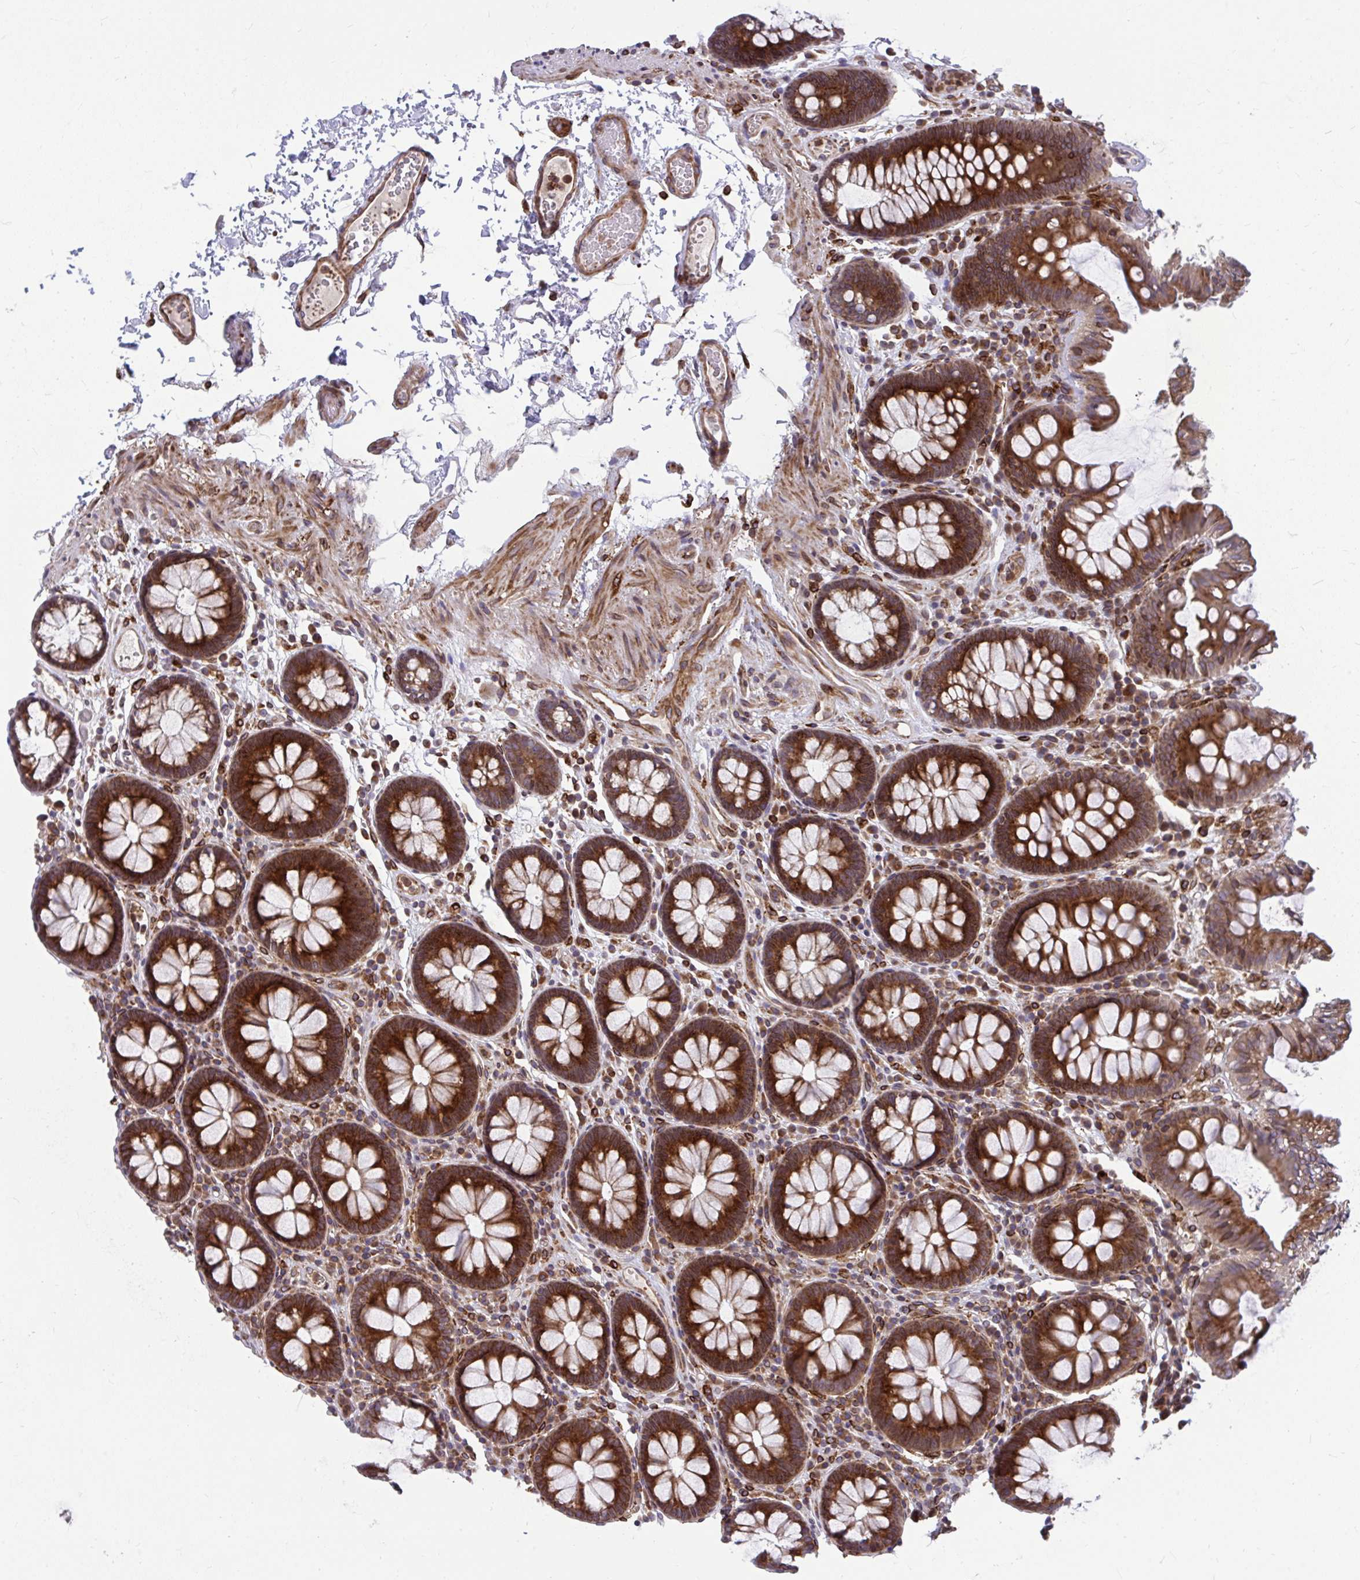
{"staining": {"intensity": "moderate", "quantity": ">75%", "location": "cytoplasmic/membranous"}, "tissue": "colon", "cell_type": "Endothelial cells", "image_type": "normal", "snomed": [{"axis": "morphology", "description": "Normal tissue, NOS"}, {"axis": "topography", "description": "Colon"}, {"axis": "topography", "description": "Peripheral nerve tissue"}], "caption": "DAB immunohistochemical staining of unremarkable human colon displays moderate cytoplasmic/membranous protein expression in about >75% of endothelial cells.", "gene": "STIM2", "patient": {"sex": "male", "age": 84}}